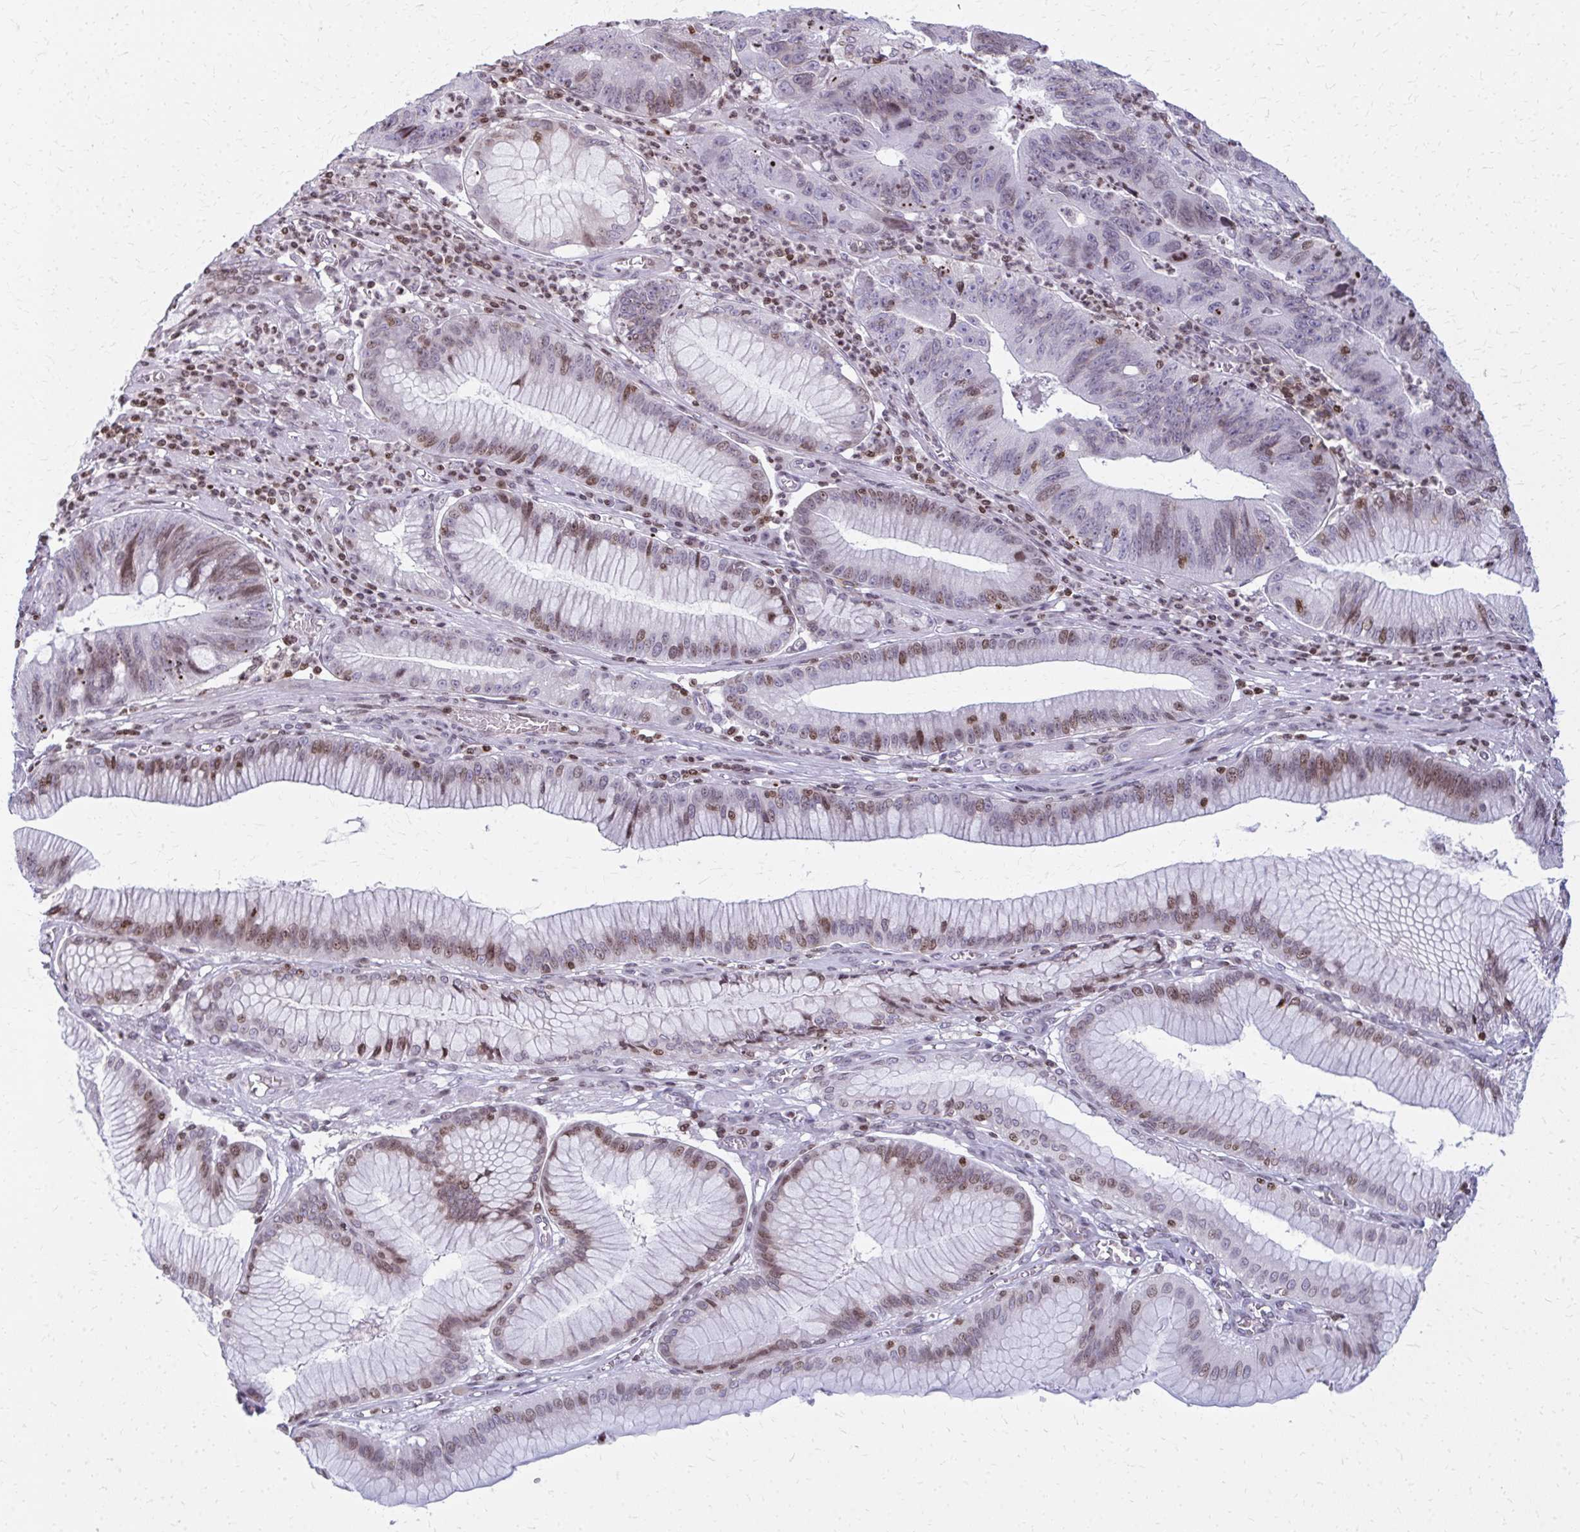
{"staining": {"intensity": "weak", "quantity": "<25%", "location": "nuclear"}, "tissue": "stomach cancer", "cell_type": "Tumor cells", "image_type": "cancer", "snomed": [{"axis": "morphology", "description": "Adenocarcinoma, NOS"}, {"axis": "topography", "description": "Stomach"}], "caption": "Micrograph shows no significant protein staining in tumor cells of stomach cancer. Brightfield microscopy of immunohistochemistry stained with DAB (brown) and hematoxylin (blue), captured at high magnification.", "gene": "AP5M1", "patient": {"sex": "male", "age": 59}}